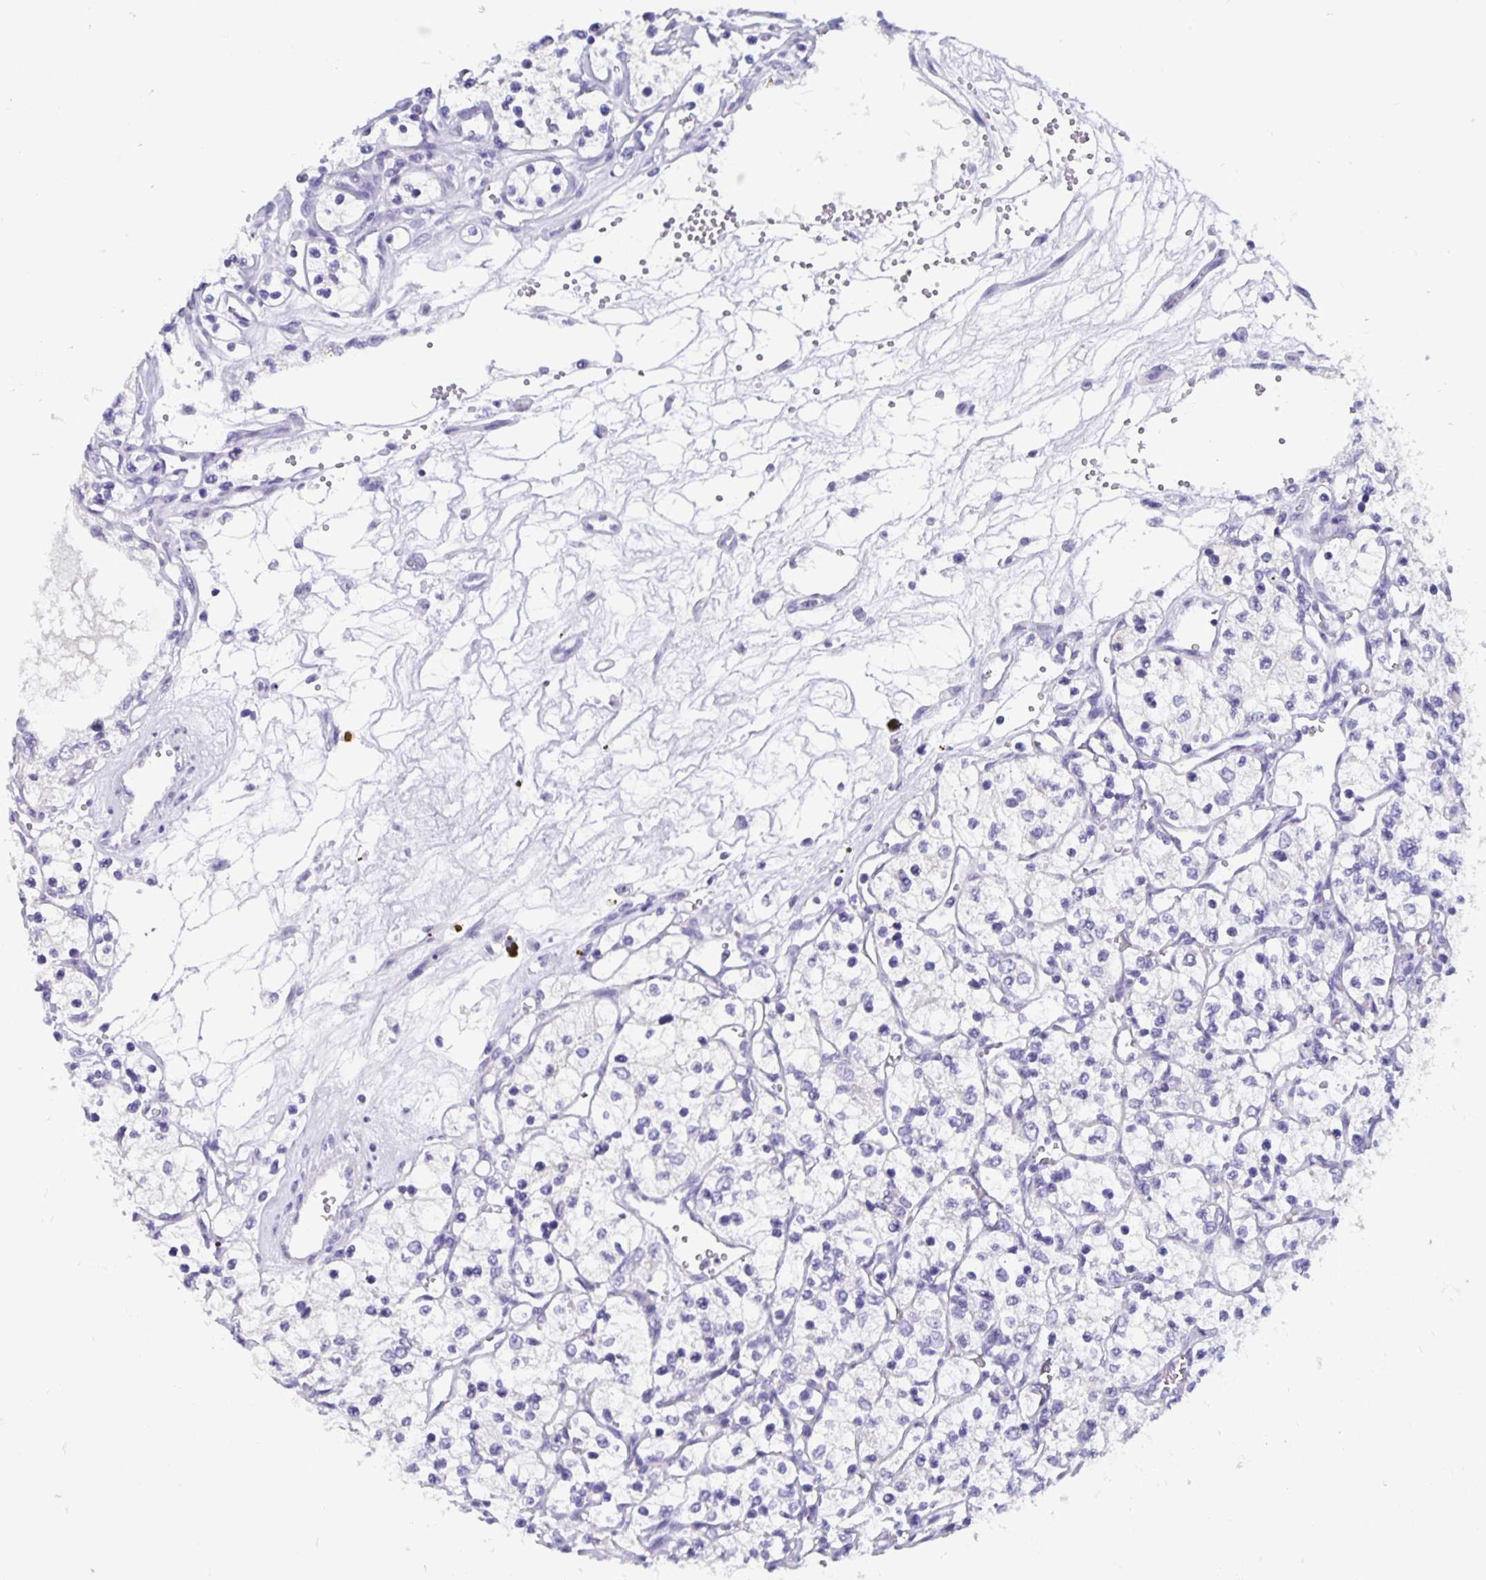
{"staining": {"intensity": "negative", "quantity": "none", "location": "none"}, "tissue": "renal cancer", "cell_type": "Tumor cells", "image_type": "cancer", "snomed": [{"axis": "morphology", "description": "Adenocarcinoma, NOS"}, {"axis": "topography", "description": "Kidney"}], "caption": "Renal cancer was stained to show a protein in brown. There is no significant expression in tumor cells.", "gene": "ODF3B", "patient": {"sex": "female", "age": 69}}